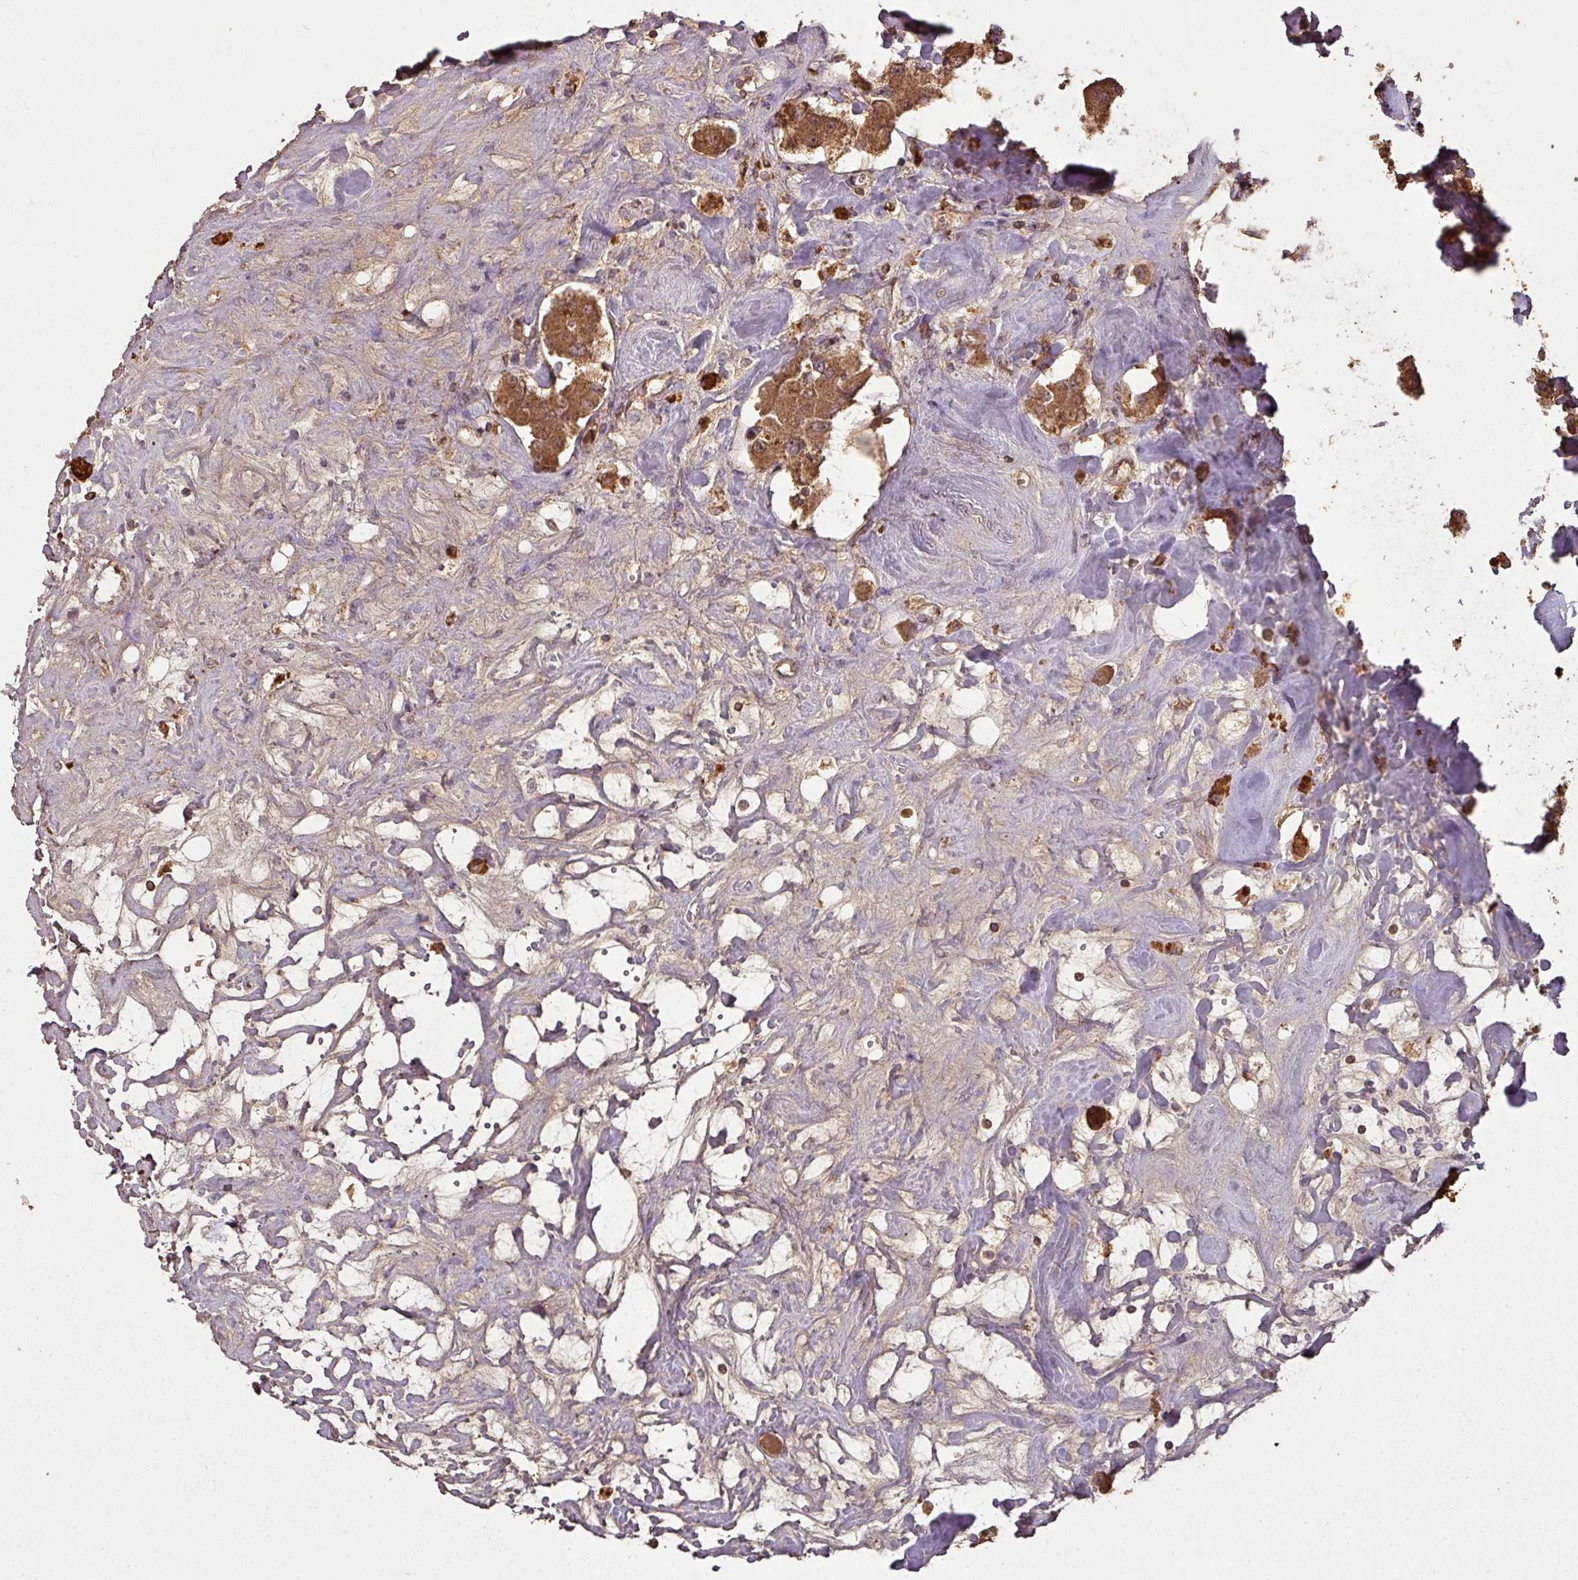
{"staining": {"intensity": "strong", "quantity": ">75%", "location": "cytoplasmic/membranous"}, "tissue": "carcinoid", "cell_type": "Tumor cells", "image_type": "cancer", "snomed": [{"axis": "morphology", "description": "Carcinoid, malignant, NOS"}, {"axis": "topography", "description": "Pancreas"}], "caption": "This photomicrograph reveals immunohistochemistry (IHC) staining of carcinoid (malignant), with high strong cytoplasmic/membranous positivity in approximately >75% of tumor cells.", "gene": "ATAT1", "patient": {"sex": "male", "age": 41}}